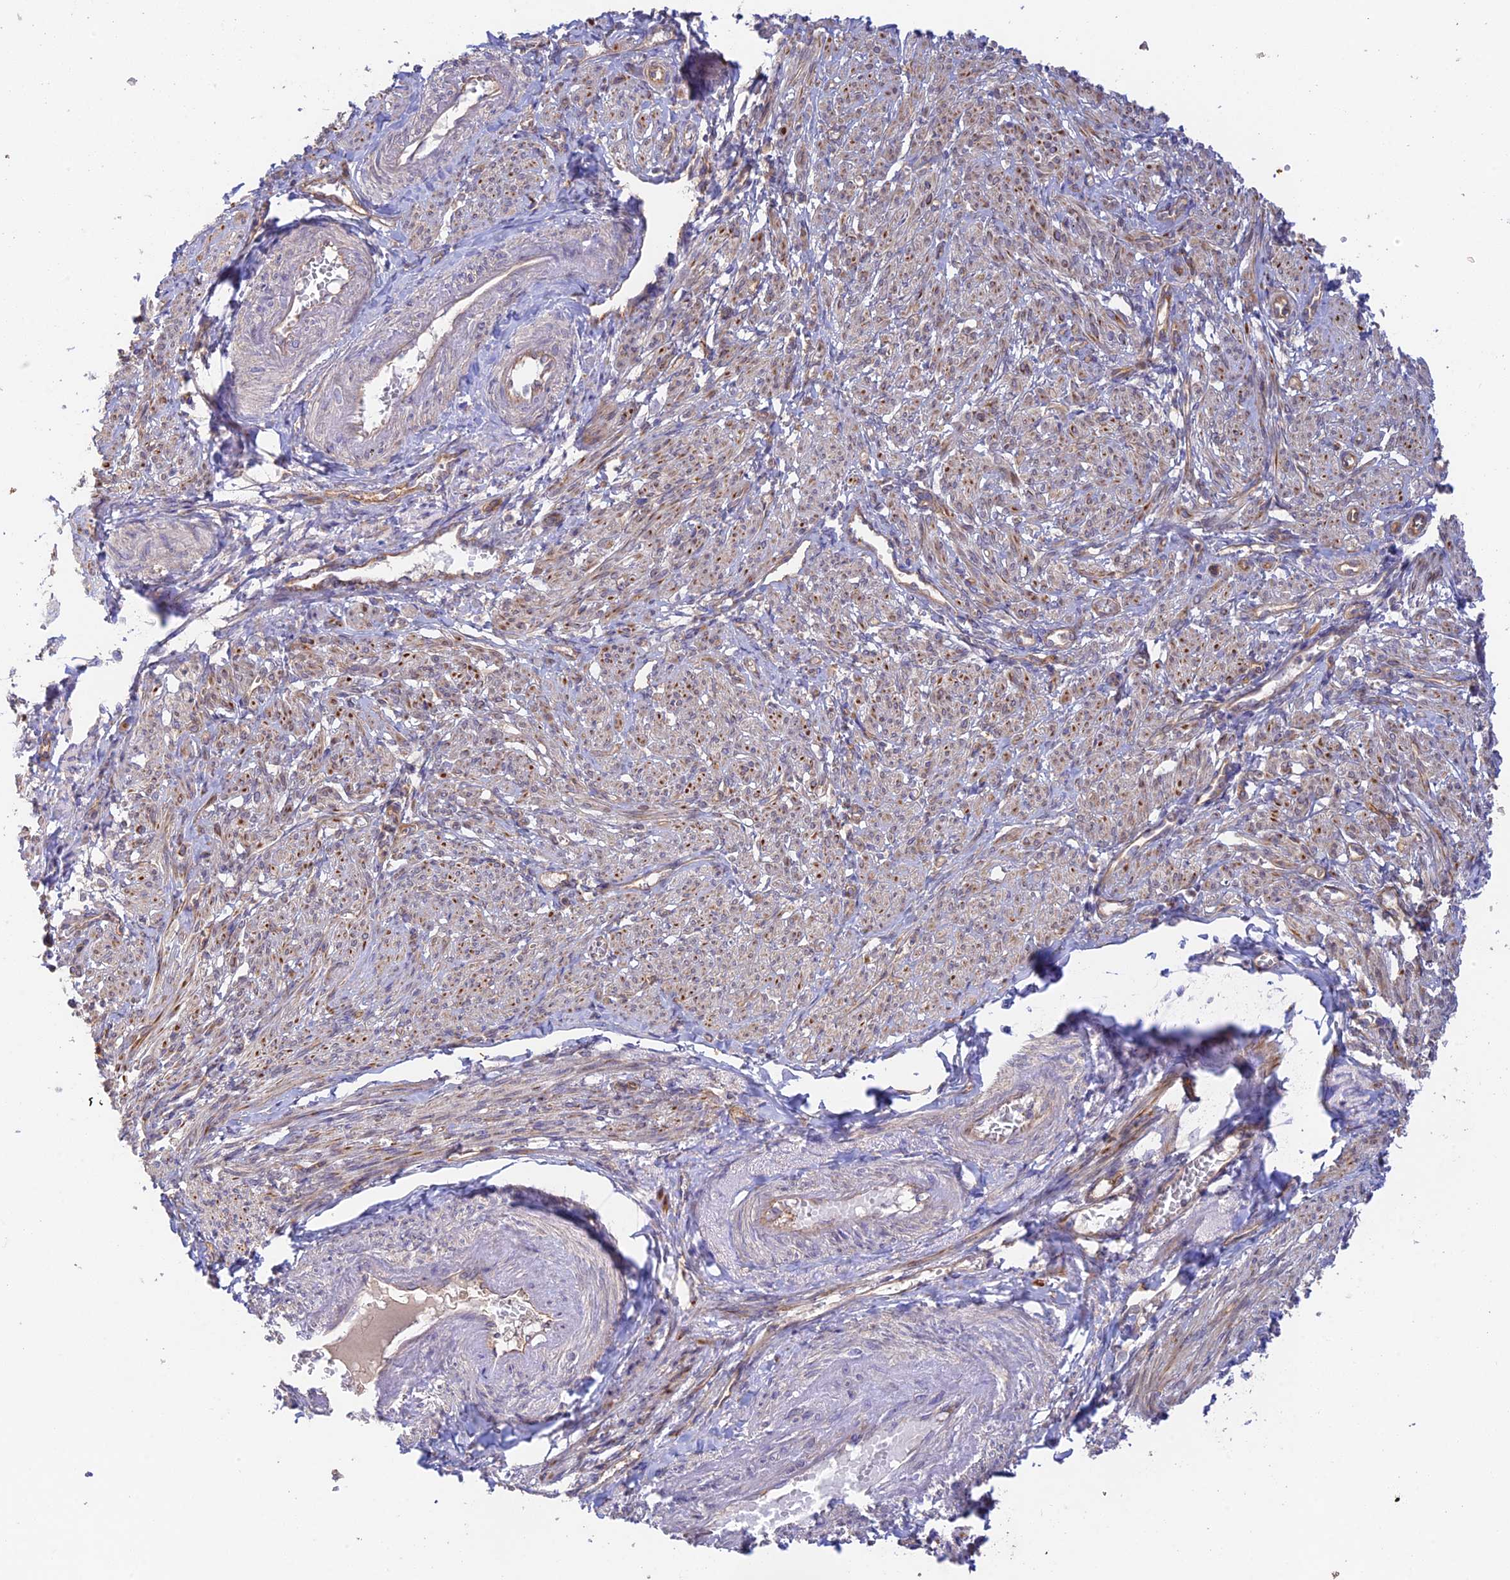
{"staining": {"intensity": "moderate", "quantity": "25%-75%", "location": "cytoplasmic/membranous"}, "tissue": "smooth muscle", "cell_type": "Smooth muscle cells", "image_type": "normal", "snomed": [{"axis": "morphology", "description": "Normal tissue, NOS"}, {"axis": "topography", "description": "Smooth muscle"}], "caption": "Smooth muscle stained with DAB (3,3'-diaminobenzidine) immunohistochemistry (IHC) demonstrates medium levels of moderate cytoplasmic/membranous expression in about 25%-75% of smooth muscle cells.", "gene": "MYO9A", "patient": {"sex": "female", "age": 39}}